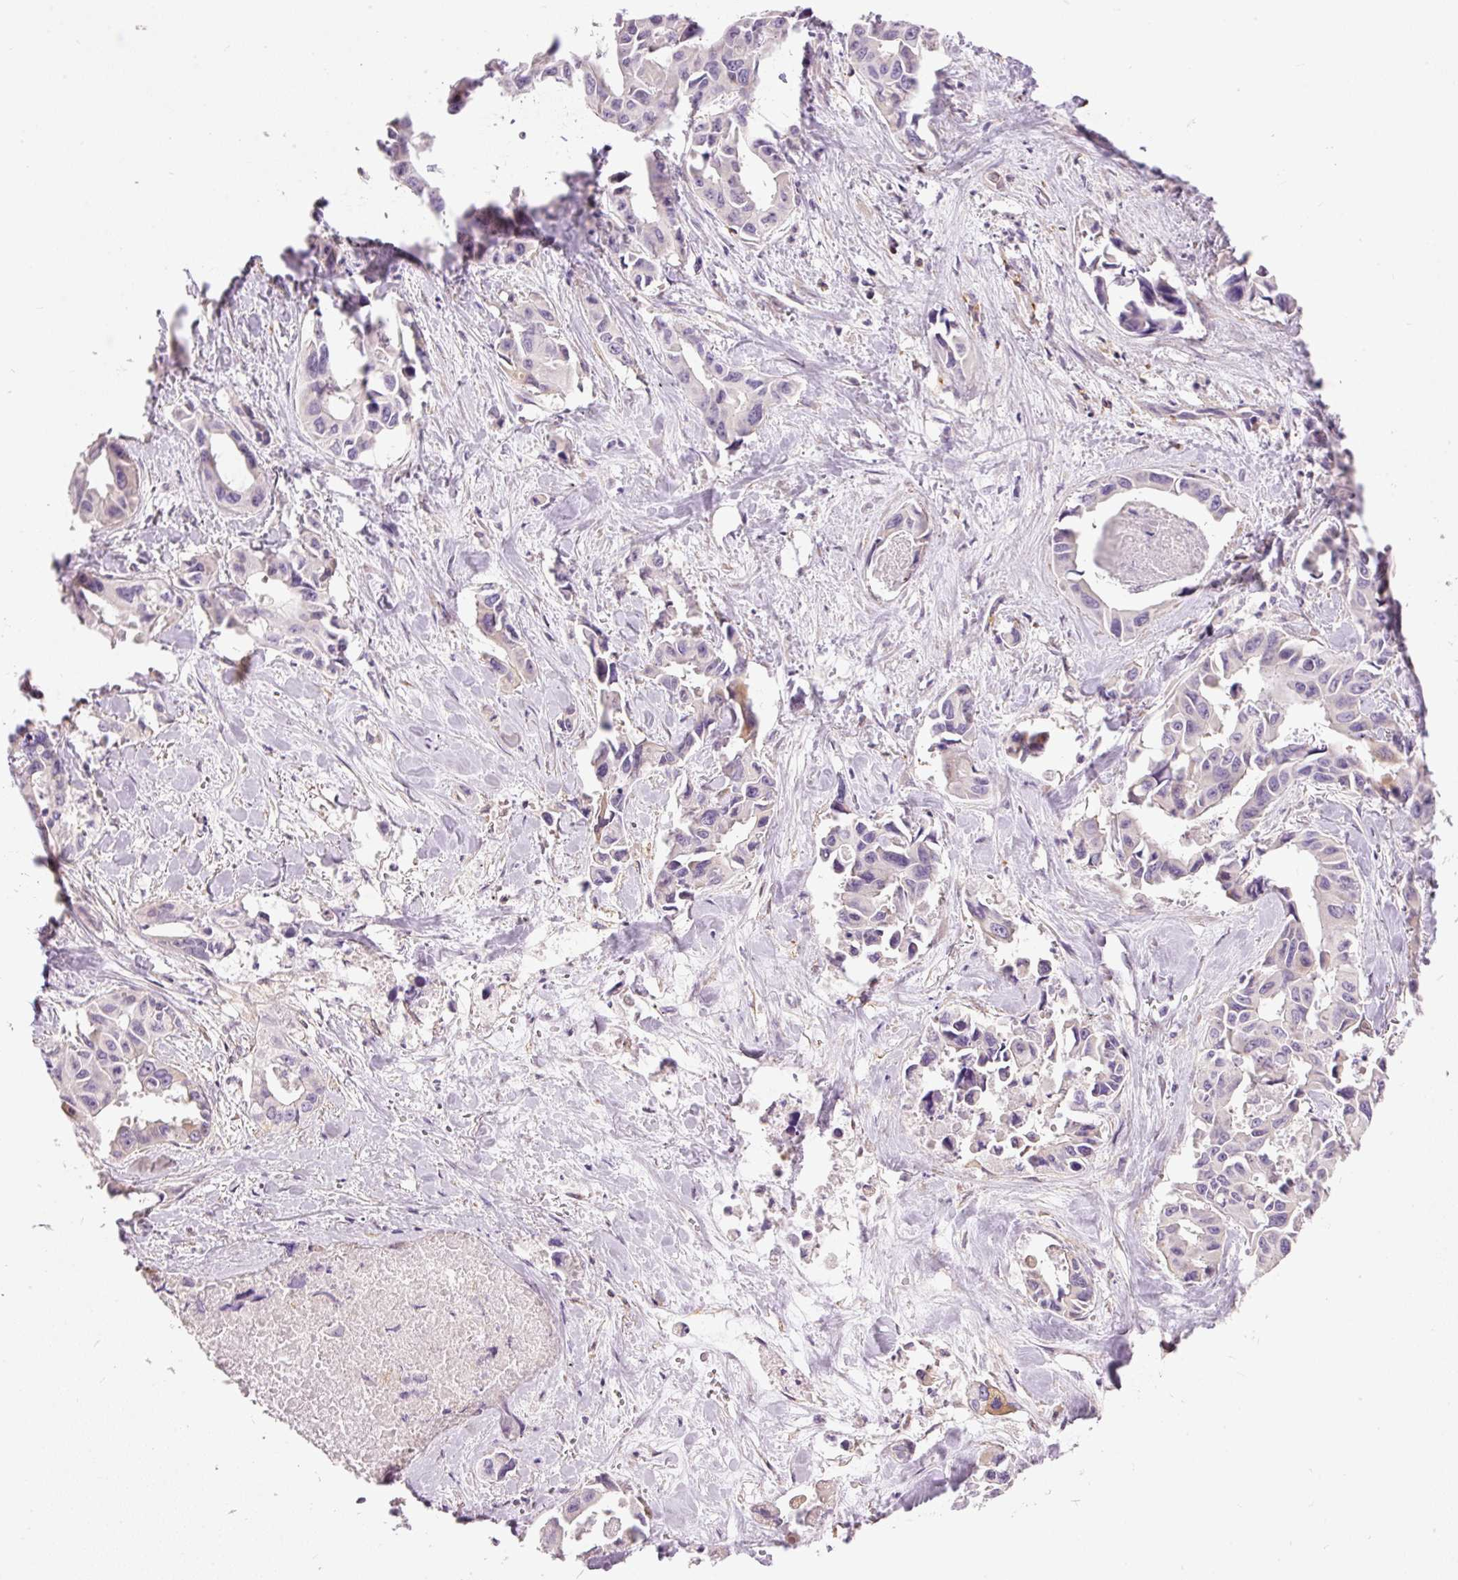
{"staining": {"intensity": "negative", "quantity": "none", "location": "none"}, "tissue": "lung cancer", "cell_type": "Tumor cells", "image_type": "cancer", "snomed": [{"axis": "morphology", "description": "Adenocarcinoma, NOS"}, {"axis": "topography", "description": "Lung"}], "caption": "A micrograph of human lung adenocarcinoma is negative for staining in tumor cells.", "gene": "DOK6", "patient": {"sex": "male", "age": 64}}